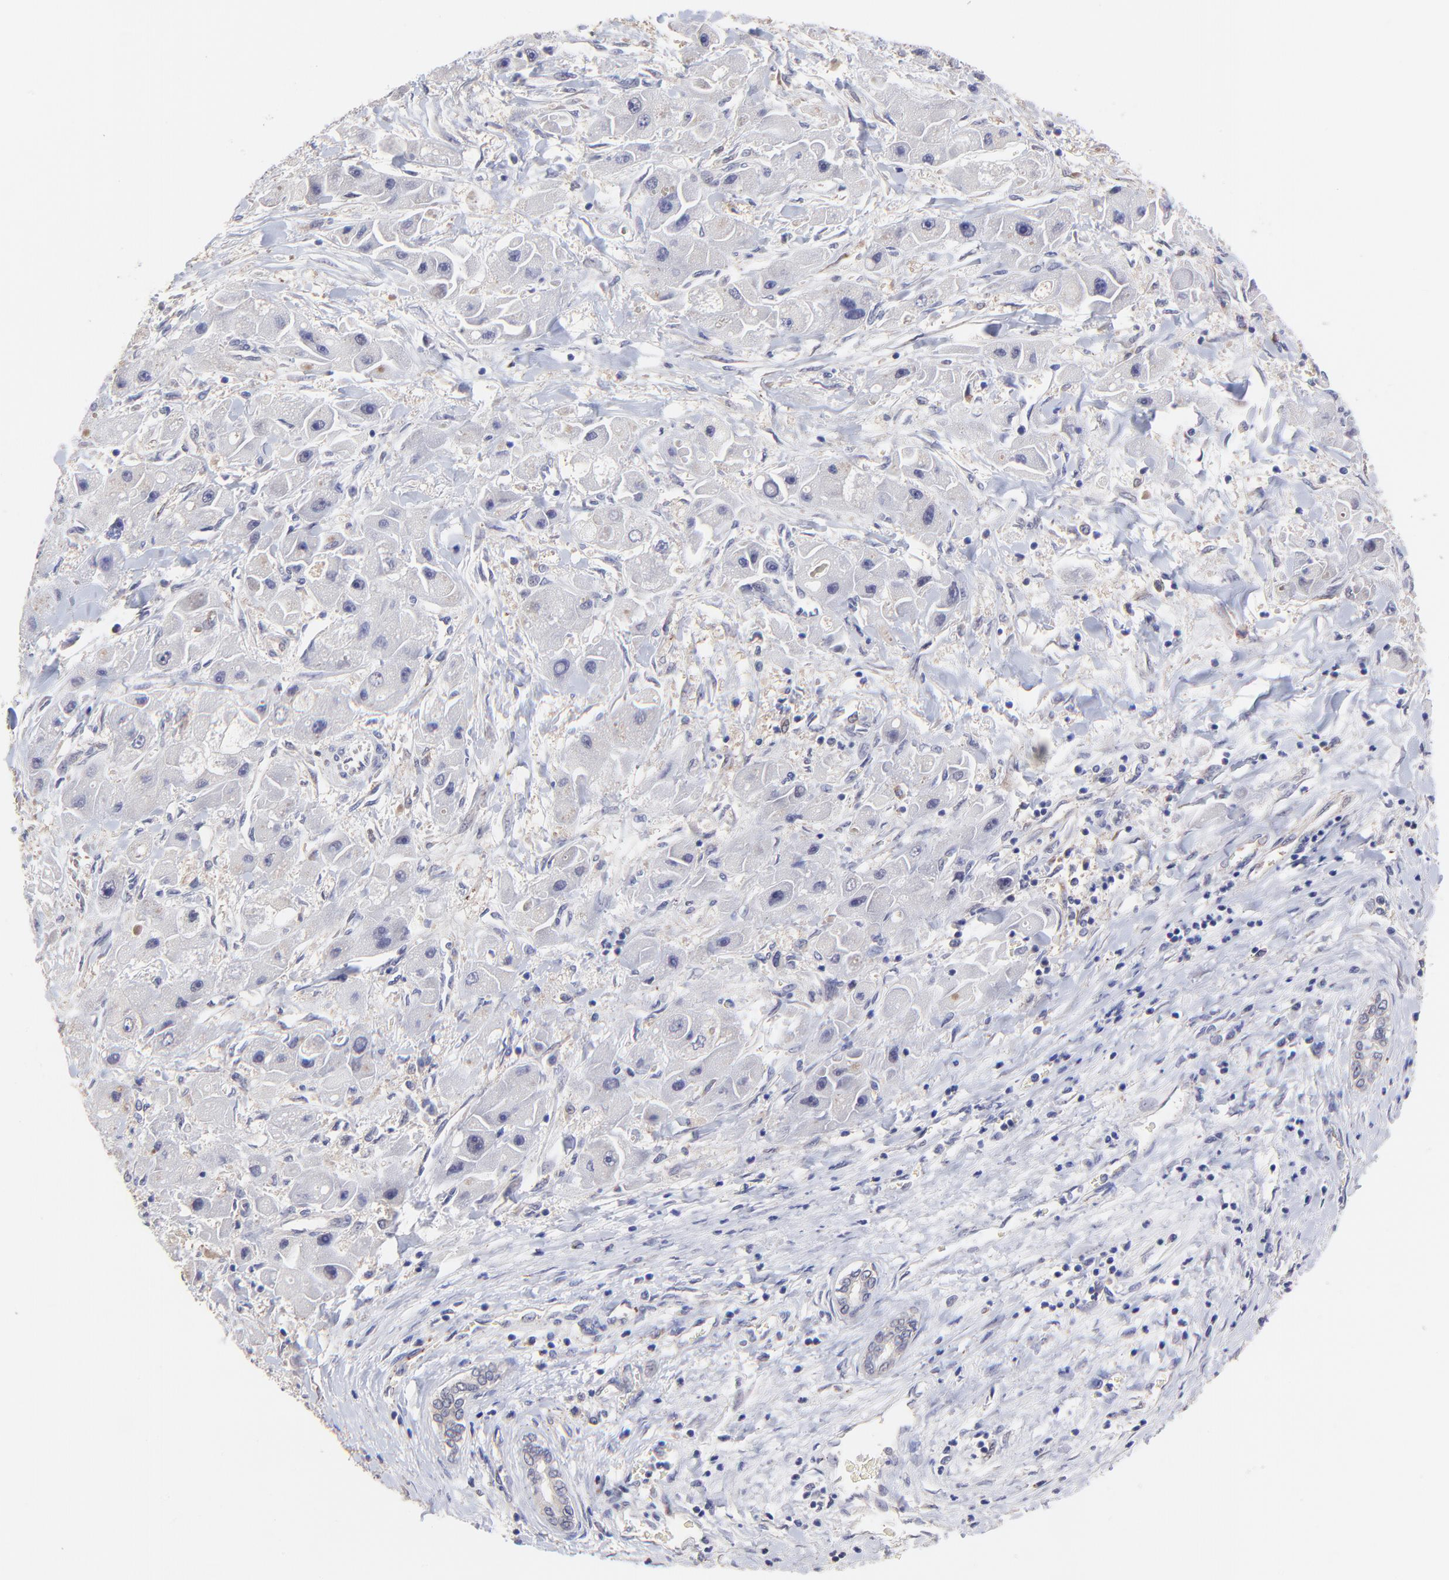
{"staining": {"intensity": "negative", "quantity": "none", "location": "none"}, "tissue": "liver cancer", "cell_type": "Tumor cells", "image_type": "cancer", "snomed": [{"axis": "morphology", "description": "Carcinoma, Hepatocellular, NOS"}, {"axis": "topography", "description": "Liver"}], "caption": "Immunohistochemistry (IHC) micrograph of neoplastic tissue: liver cancer stained with DAB displays no significant protein staining in tumor cells.", "gene": "ZNF747", "patient": {"sex": "male", "age": 24}}